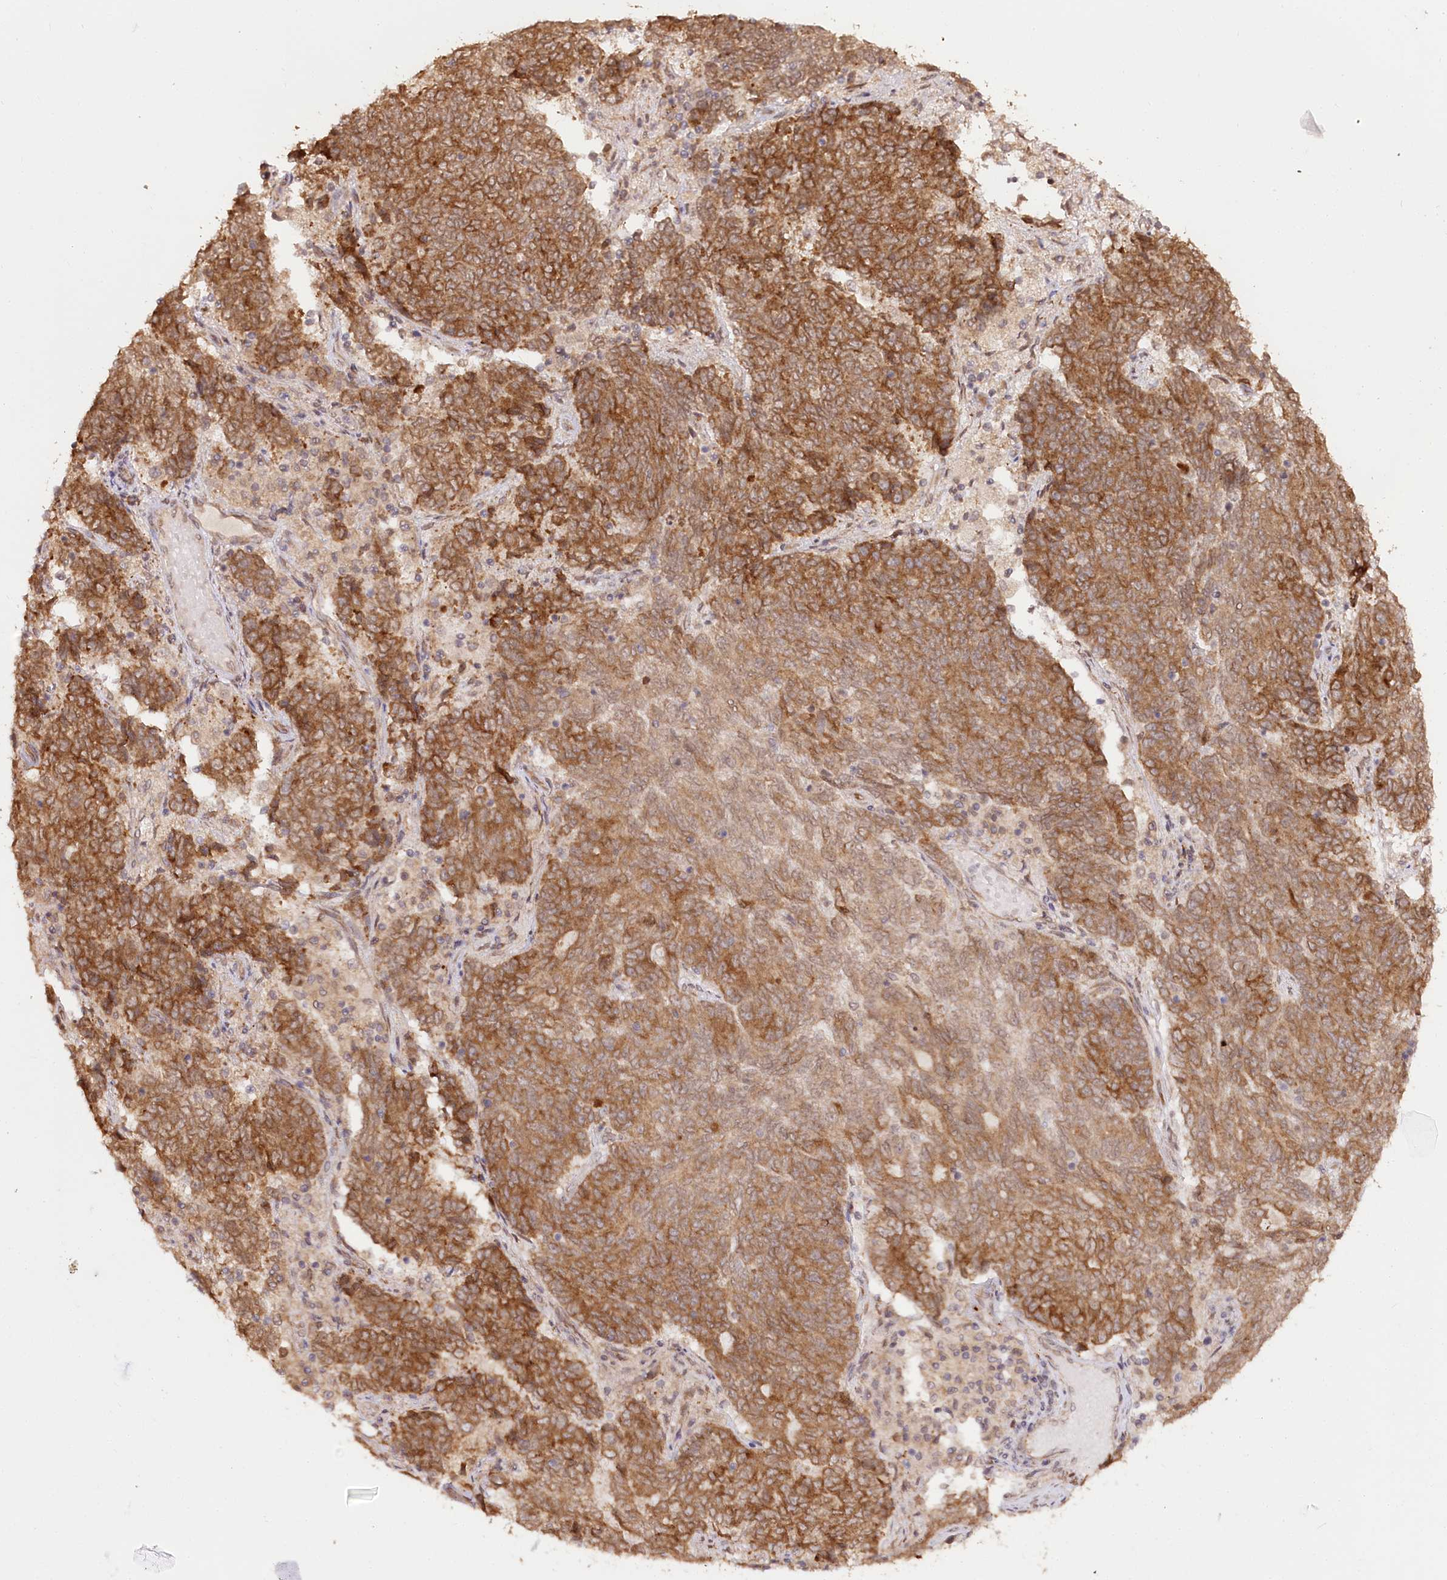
{"staining": {"intensity": "moderate", "quantity": ">75%", "location": "cytoplasmic/membranous"}, "tissue": "endometrial cancer", "cell_type": "Tumor cells", "image_type": "cancer", "snomed": [{"axis": "morphology", "description": "Adenocarcinoma, NOS"}, {"axis": "topography", "description": "Endometrium"}], "caption": "Moderate cytoplasmic/membranous expression is seen in about >75% of tumor cells in adenocarcinoma (endometrial).", "gene": "ENSG00000144785", "patient": {"sex": "female", "age": 80}}